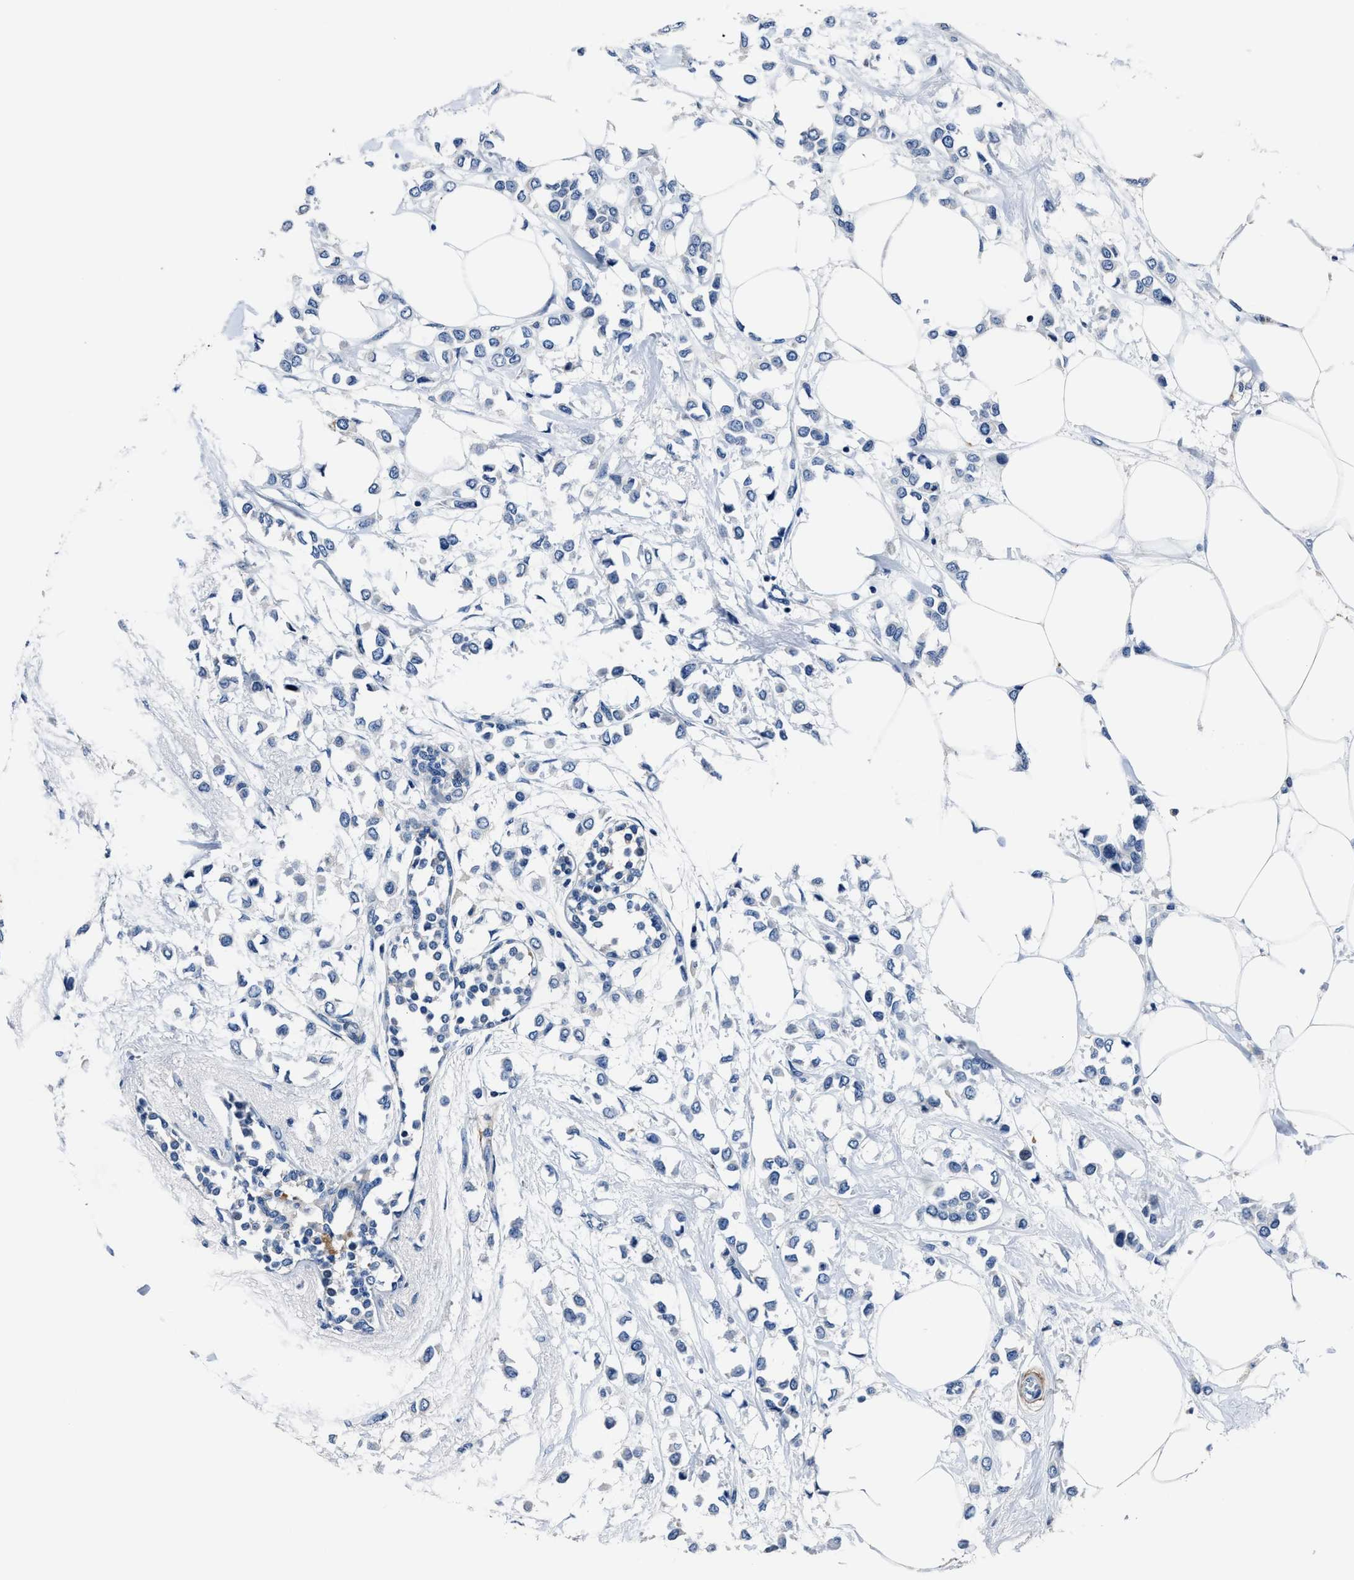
{"staining": {"intensity": "negative", "quantity": "none", "location": "none"}, "tissue": "breast cancer", "cell_type": "Tumor cells", "image_type": "cancer", "snomed": [{"axis": "morphology", "description": "Lobular carcinoma"}, {"axis": "topography", "description": "Breast"}], "caption": "Immunohistochemical staining of breast cancer (lobular carcinoma) shows no significant expression in tumor cells.", "gene": "FGL2", "patient": {"sex": "female", "age": 51}}